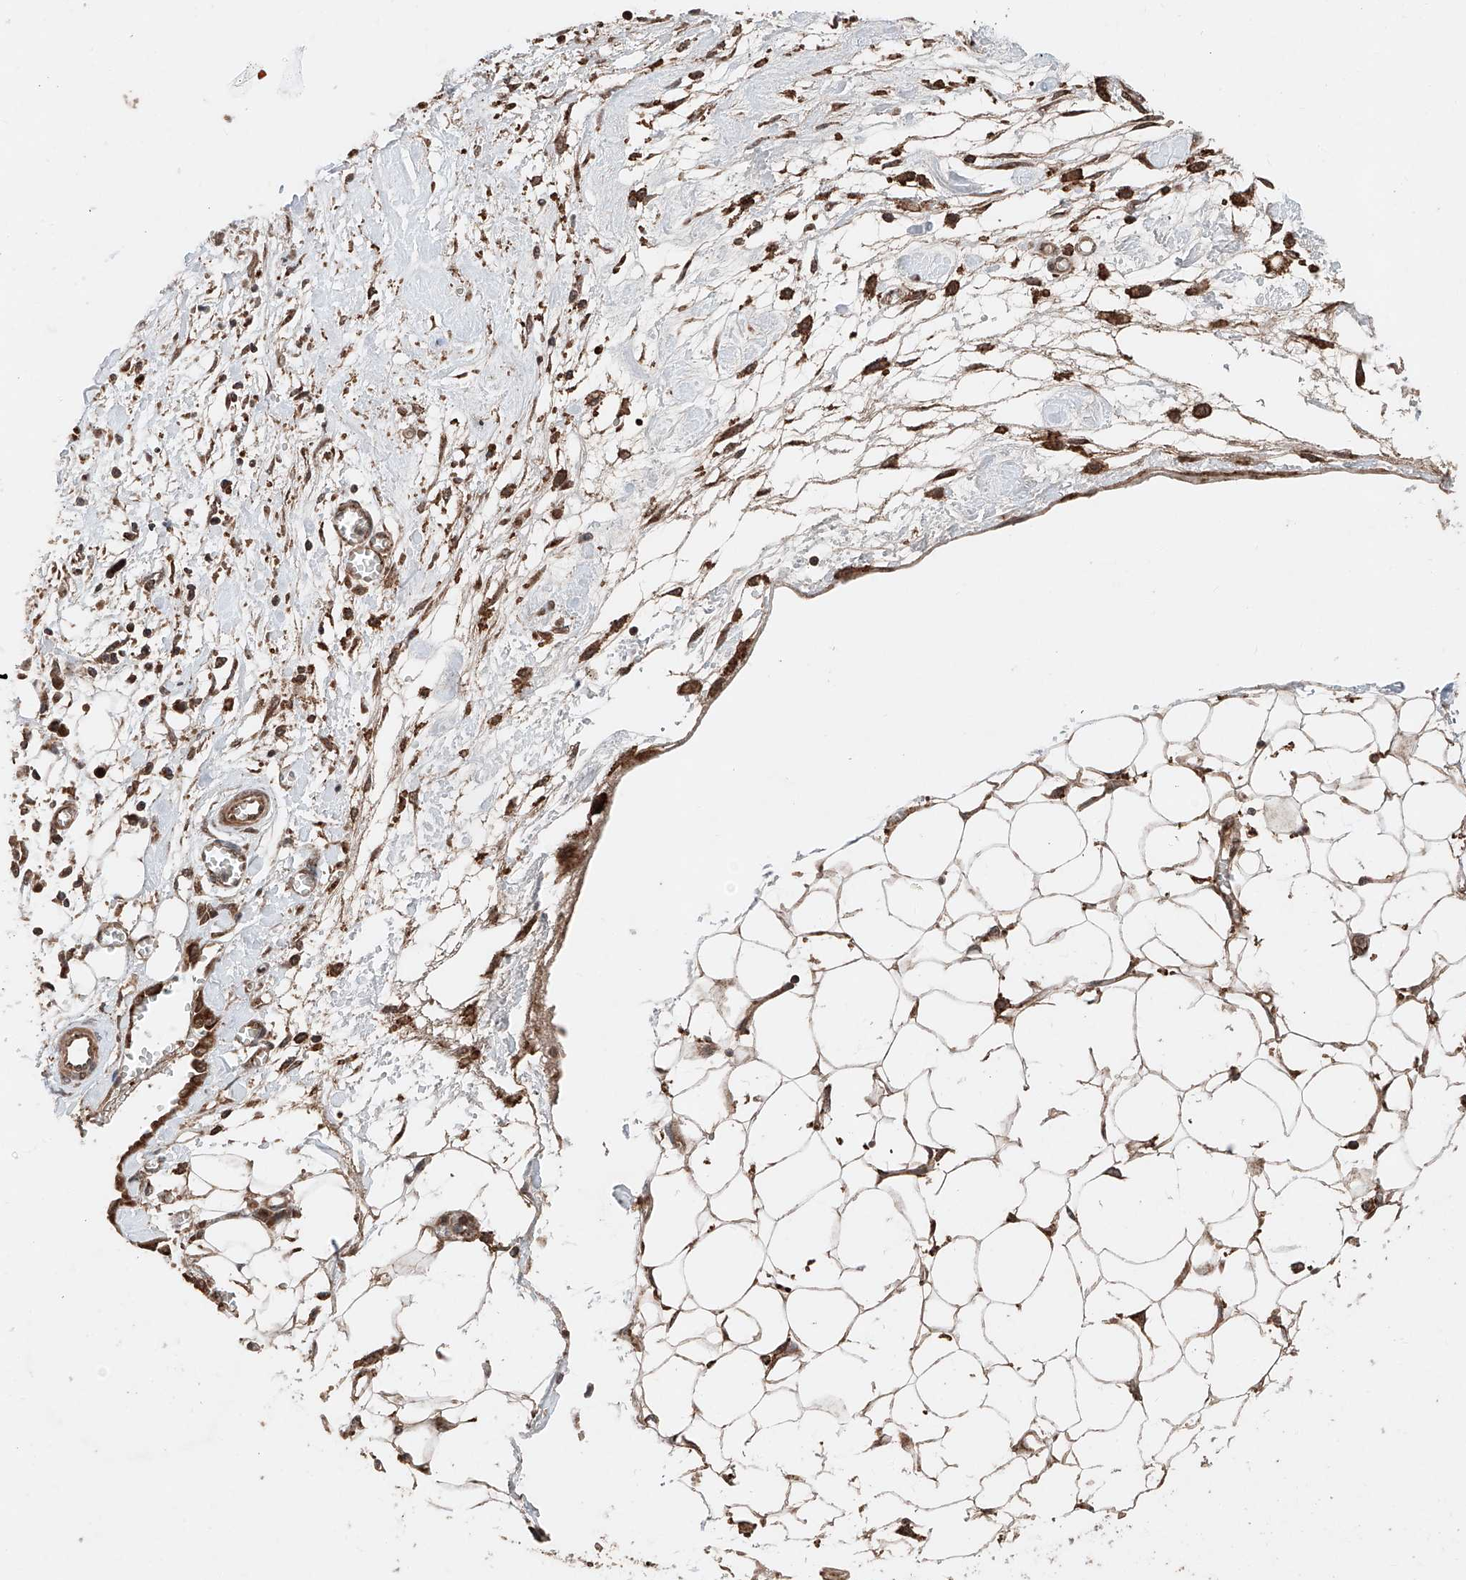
{"staining": {"intensity": "strong", "quantity": ">75%", "location": "cytoplasmic/membranous"}, "tissue": "ovarian cancer", "cell_type": "Tumor cells", "image_type": "cancer", "snomed": [{"axis": "morphology", "description": "Cystadenocarcinoma, serous, NOS"}, {"axis": "topography", "description": "Soft tissue"}, {"axis": "topography", "description": "Ovary"}], "caption": "DAB (3,3'-diaminobenzidine) immunohistochemical staining of human serous cystadenocarcinoma (ovarian) exhibits strong cytoplasmic/membranous protein expression in about >75% of tumor cells. The protein is shown in brown color, while the nuclei are stained blue.", "gene": "ZSCAN29", "patient": {"sex": "female", "age": 57}}